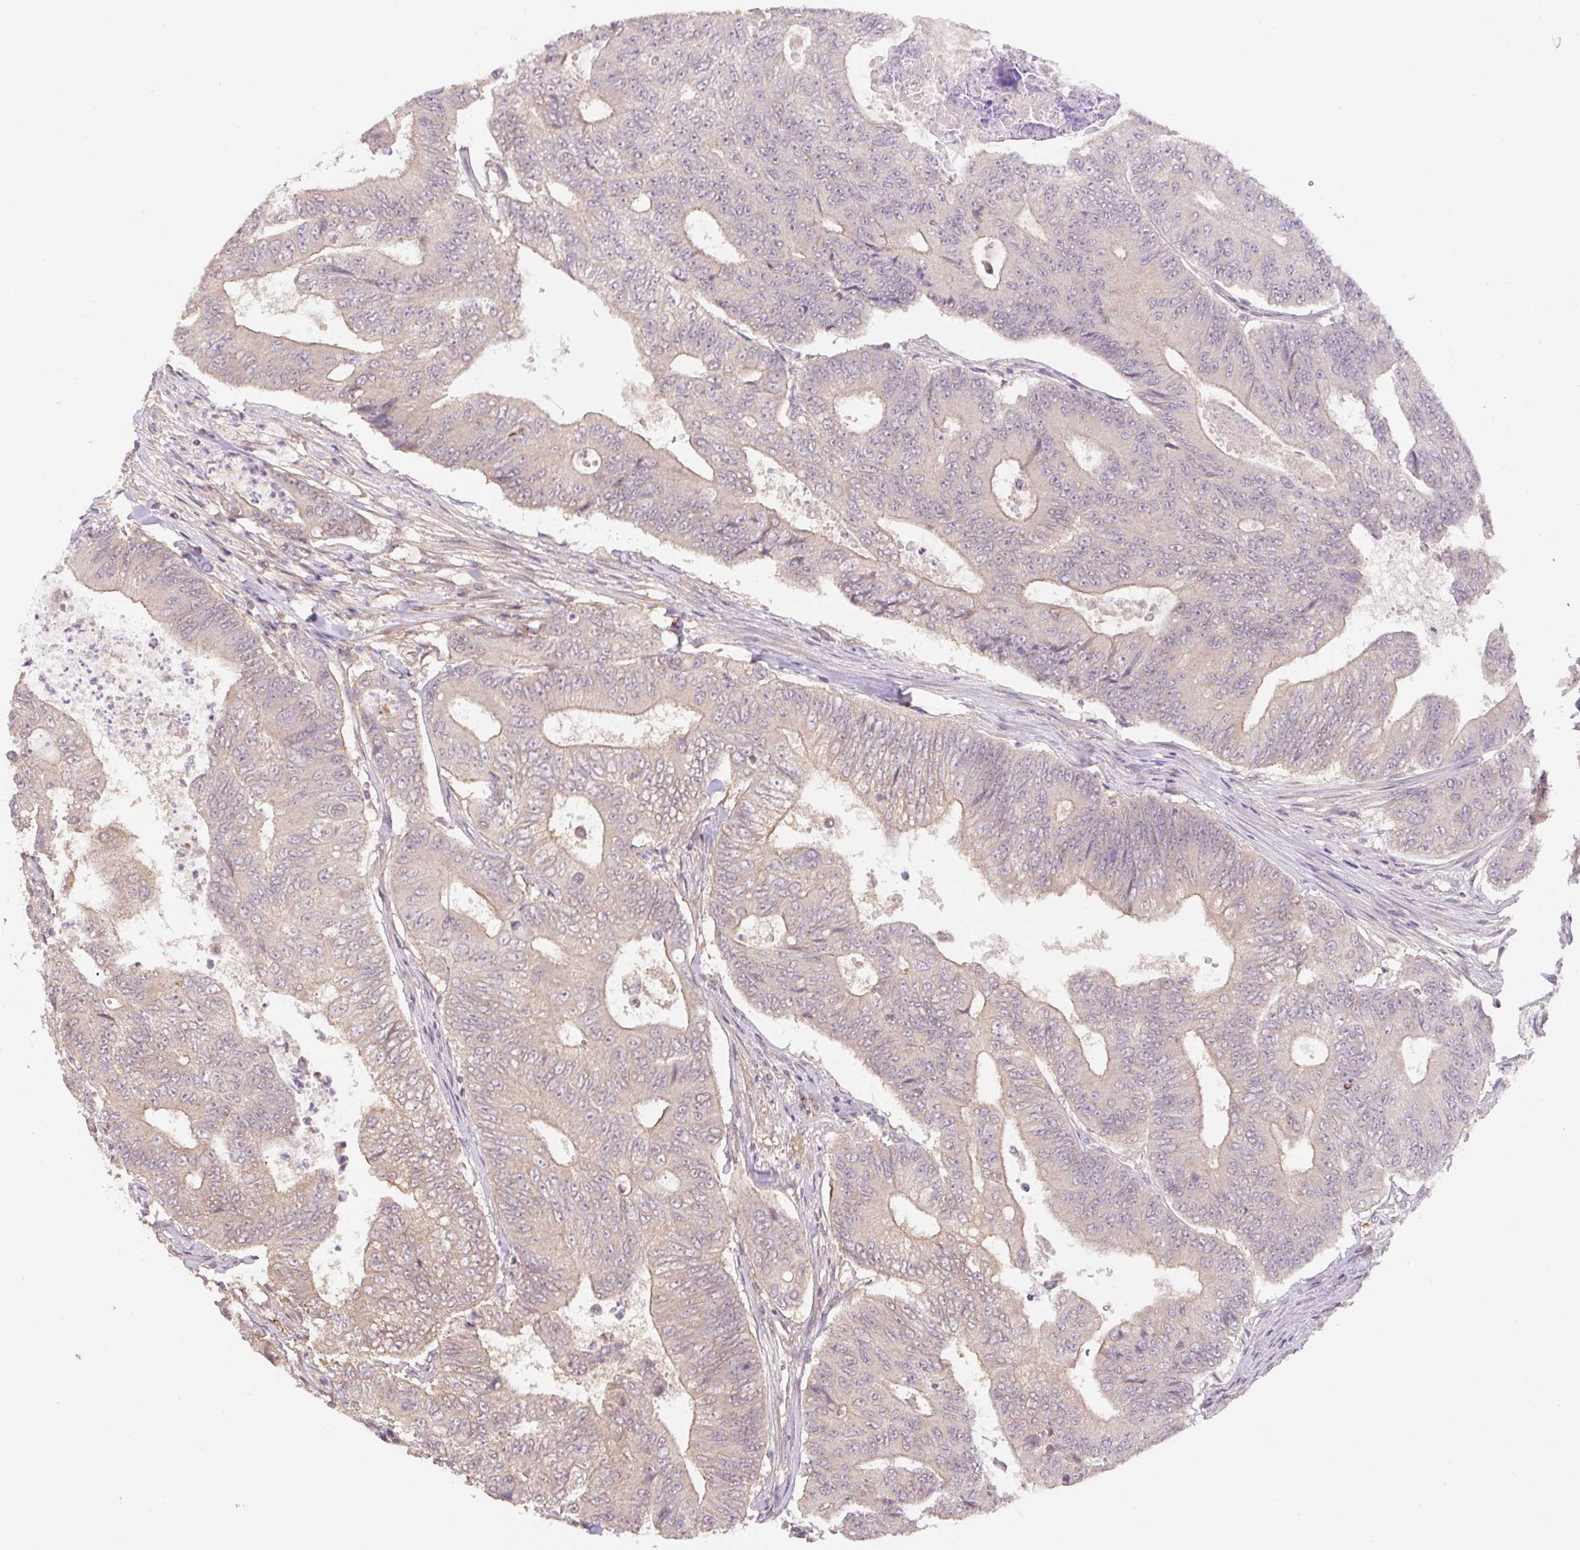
{"staining": {"intensity": "weak", "quantity": "<25%", "location": "cytoplasmic/membranous"}, "tissue": "colorectal cancer", "cell_type": "Tumor cells", "image_type": "cancer", "snomed": [{"axis": "morphology", "description": "Adenocarcinoma, NOS"}, {"axis": "topography", "description": "Colon"}], "caption": "Tumor cells are negative for brown protein staining in adenocarcinoma (colorectal).", "gene": "COX8A", "patient": {"sex": "female", "age": 48}}